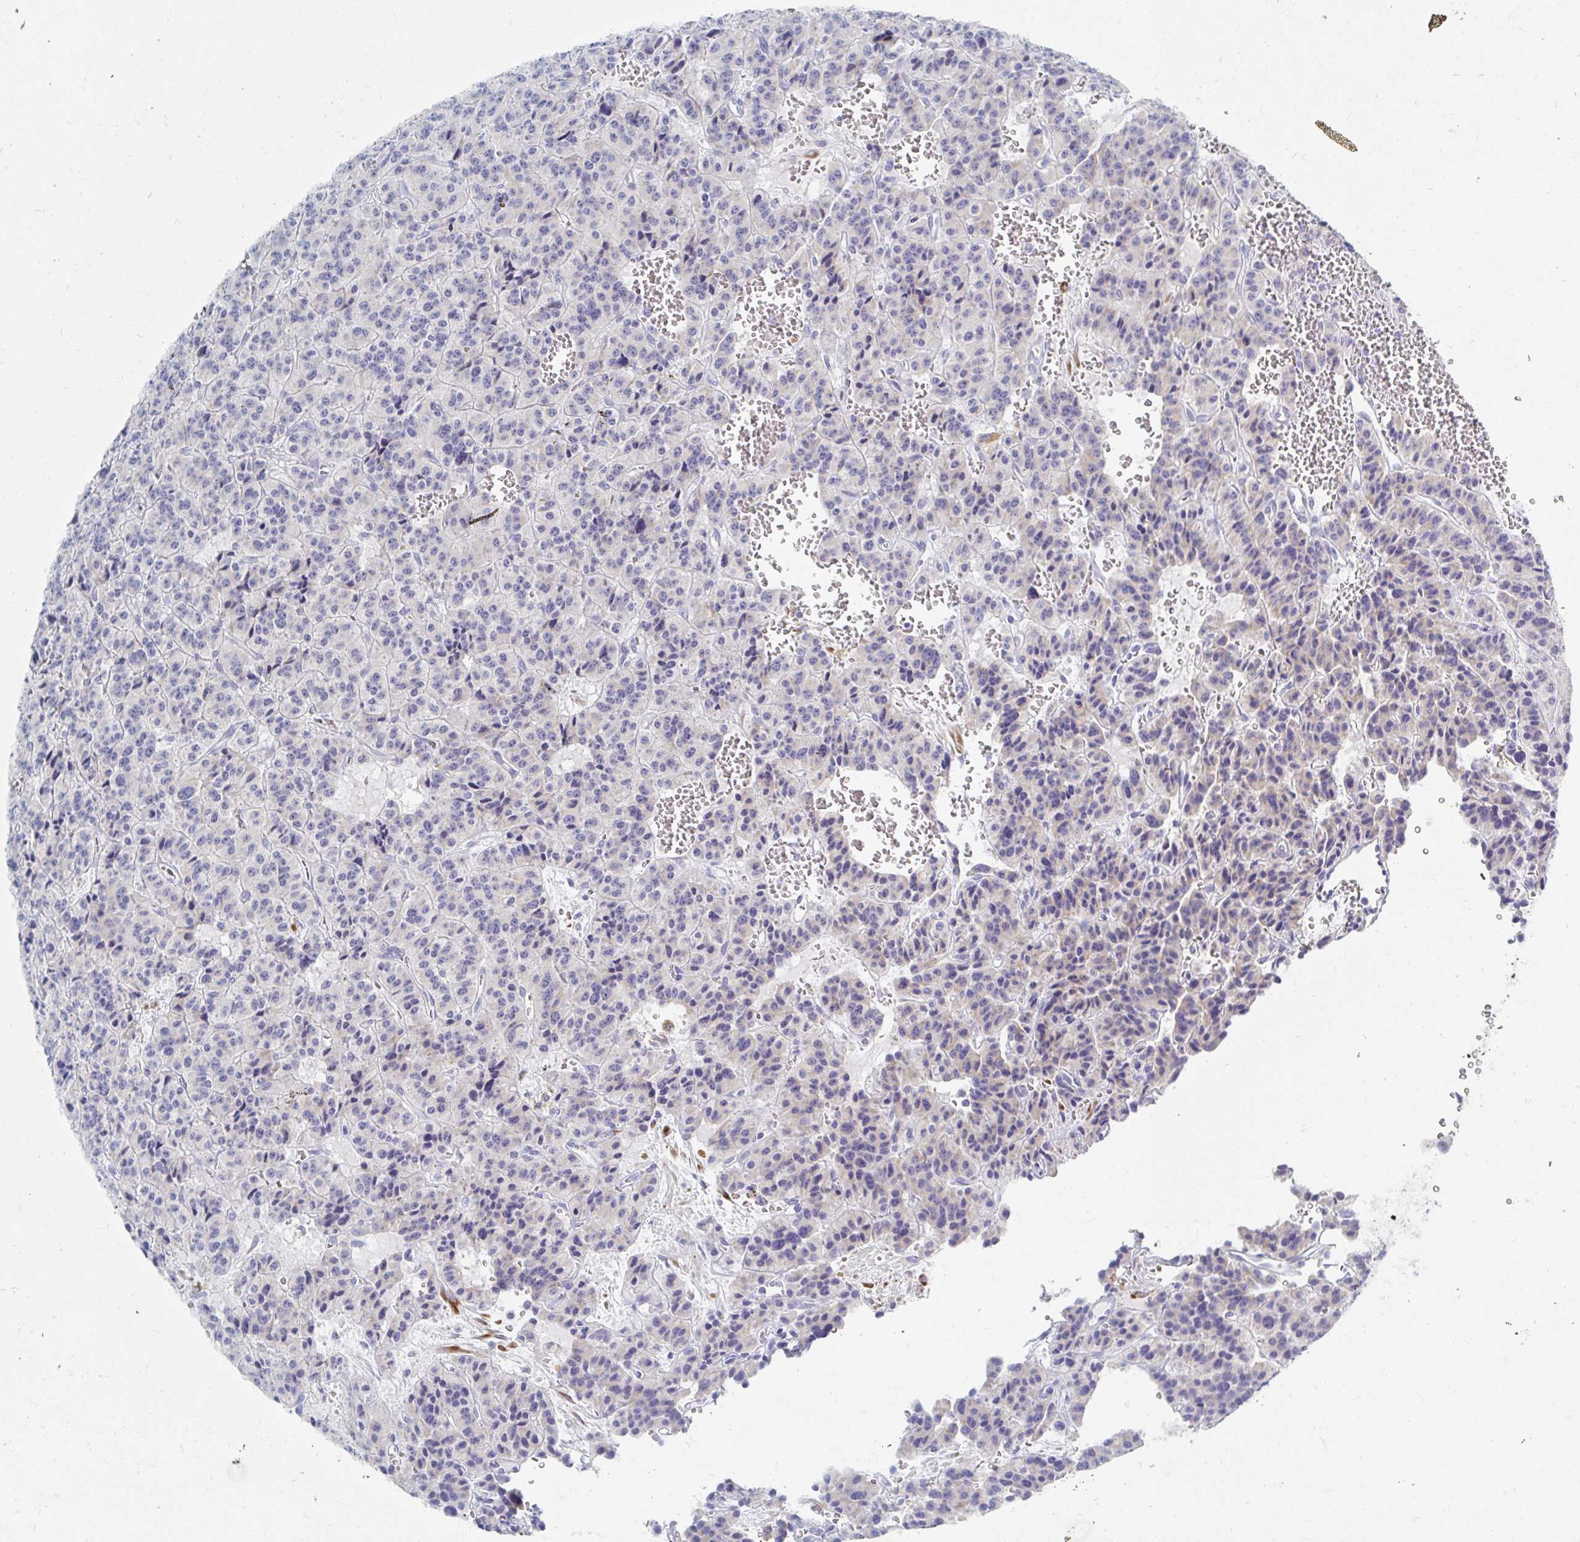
{"staining": {"intensity": "negative", "quantity": "none", "location": "none"}, "tissue": "carcinoid", "cell_type": "Tumor cells", "image_type": "cancer", "snomed": [{"axis": "morphology", "description": "Carcinoid, malignant, NOS"}, {"axis": "topography", "description": "Lung"}], "caption": "Photomicrograph shows no protein staining in tumor cells of carcinoid (malignant) tissue.", "gene": "MYLK2", "patient": {"sex": "female", "age": 71}}